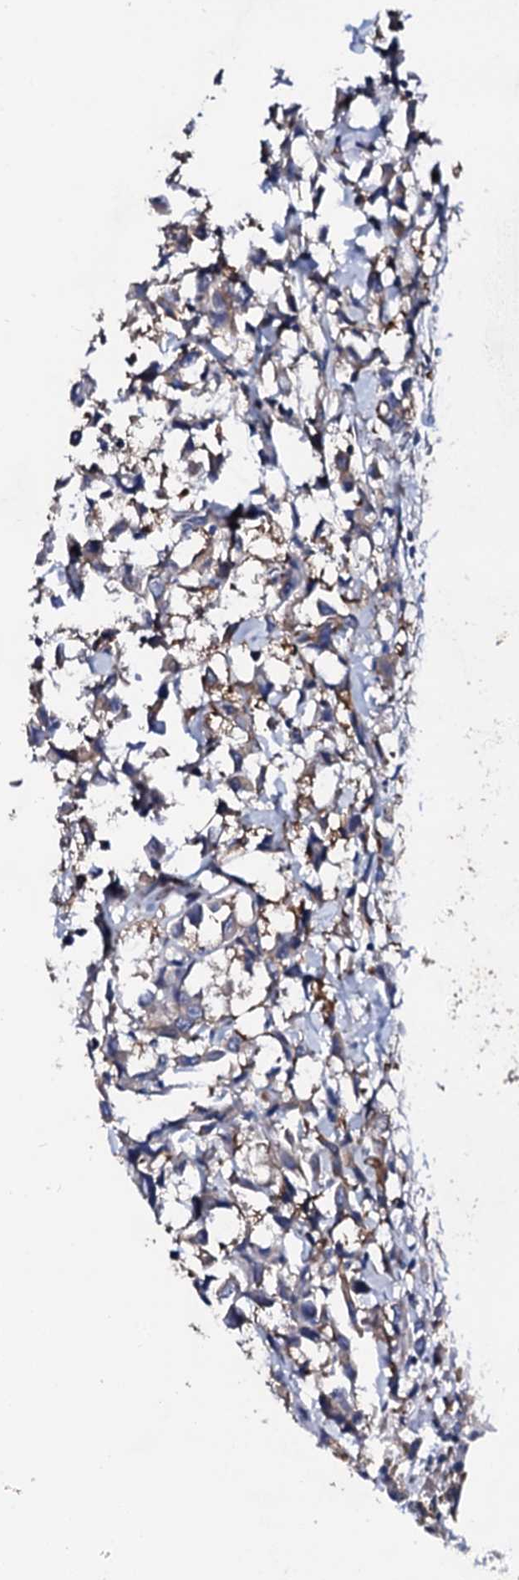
{"staining": {"intensity": "weak", "quantity": "25%-75%", "location": "cytoplasmic/membranous"}, "tissue": "breast cancer", "cell_type": "Tumor cells", "image_type": "cancer", "snomed": [{"axis": "morphology", "description": "Duct carcinoma"}, {"axis": "topography", "description": "Breast"}], "caption": "This histopathology image exhibits IHC staining of human breast intraductal carcinoma, with low weak cytoplasmic/membranous expression in about 25%-75% of tumor cells.", "gene": "NUP58", "patient": {"sex": "female", "age": 61}}